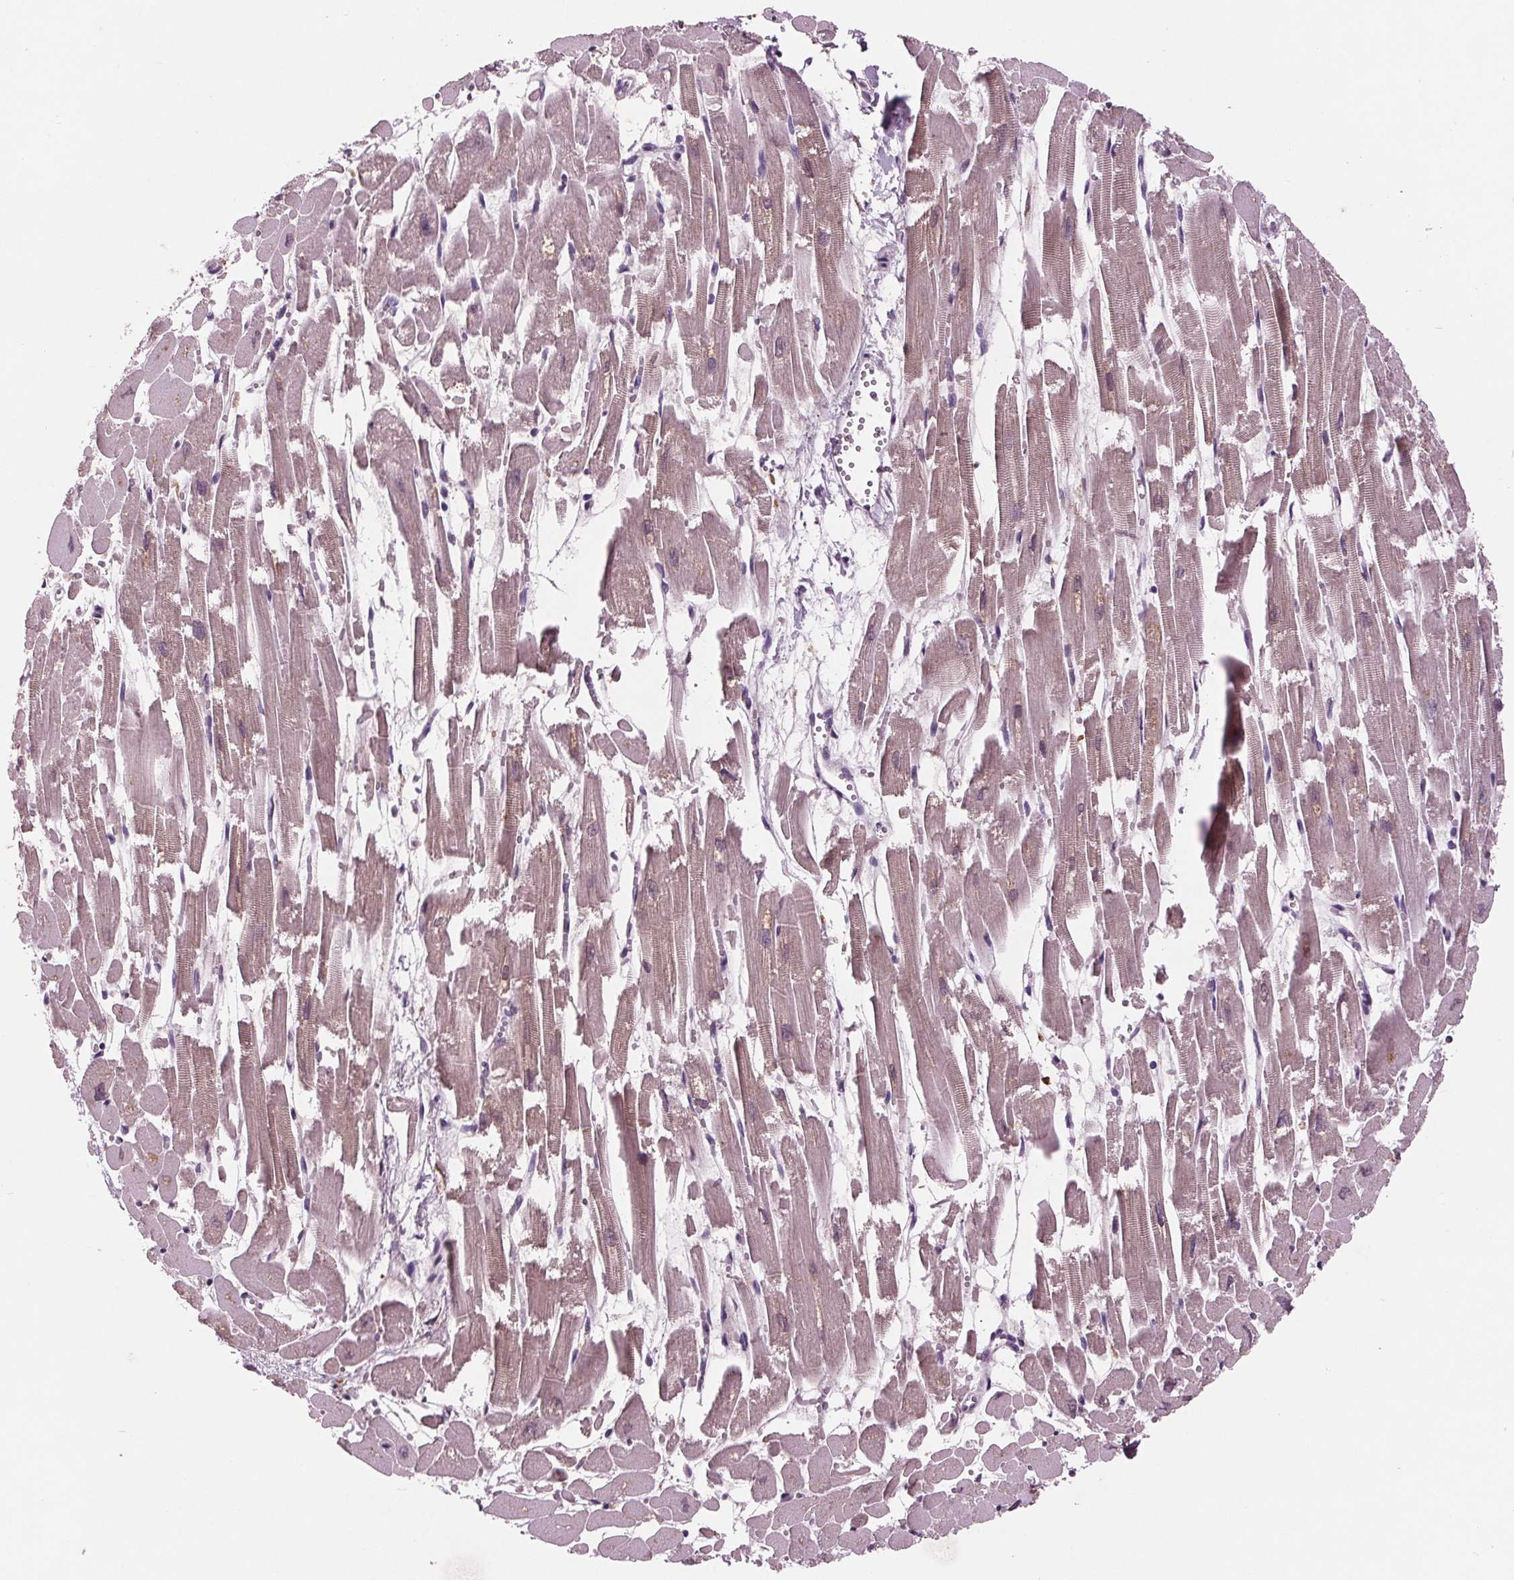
{"staining": {"intensity": "negative", "quantity": "none", "location": "none"}, "tissue": "heart muscle", "cell_type": "Cardiomyocytes", "image_type": "normal", "snomed": [{"axis": "morphology", "description": "Normal tissue, NOS"}, {"axis": "topography", "description": "Heart"}], "caption": "A photomicrograph of human heart muscle is negative for staining in cardiomyocytes. Brightfield microscopy of IHC stained with DAB (brown) and hematoxylin (blue), captured at high magnification.", "gene": "C6", "patient": {"sex": "female", "age": 52}}